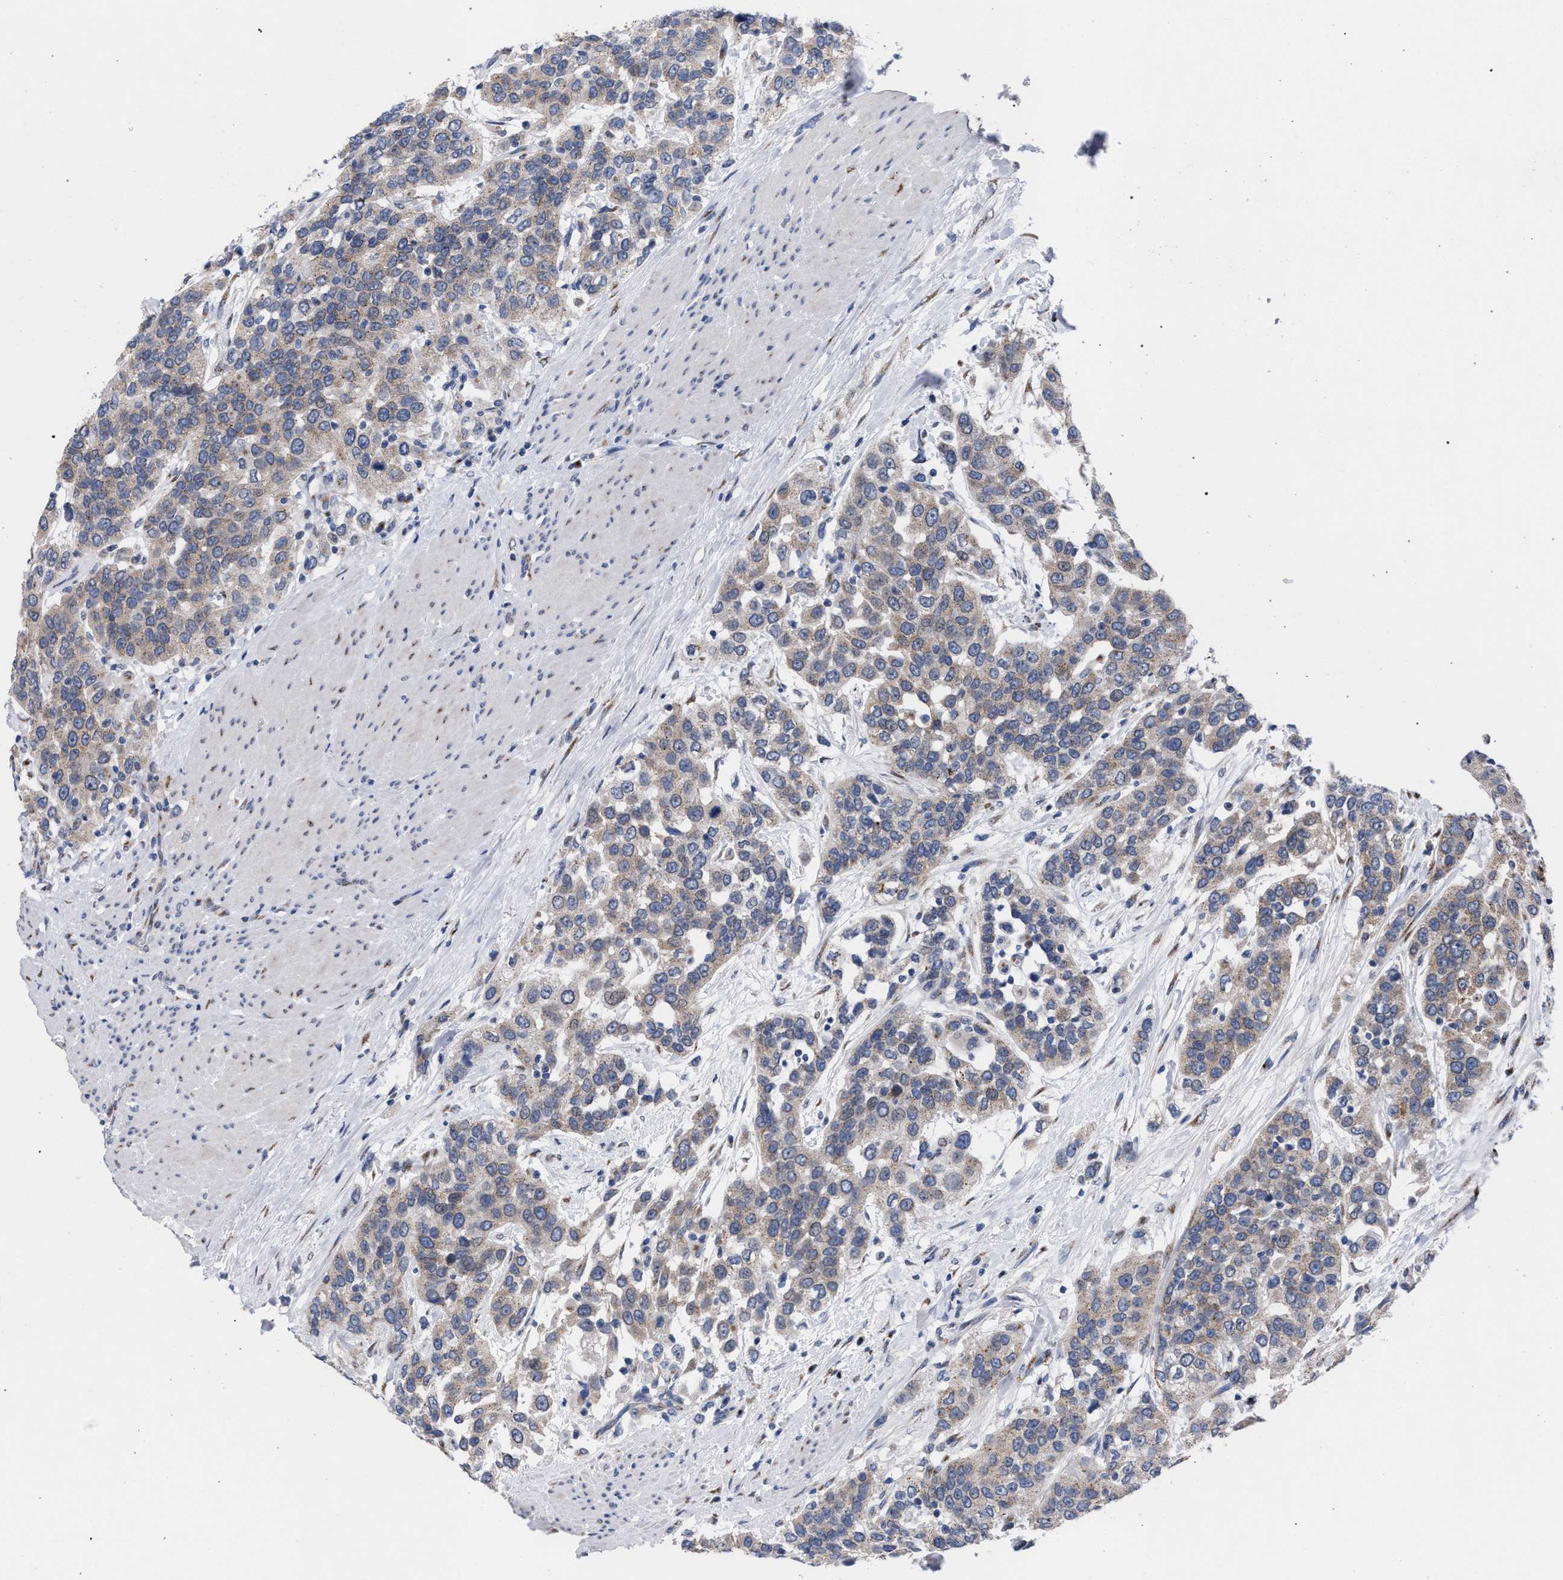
{"staining": {"intensity": "weak", "quantity": "25%-75%", "location": "cytoplasmic/membranous"}, "tissue": "urothelial cancer", "cell_type": "Tumor cells", "image_type": "cancer", "snomed": [{"axis": "morphology", "description": "Urothelial carcinoma, High grade"}, {"axis": "topography", "description": "Urinary bladder"}], "caption": "High-power microscopy captured an immunohistochemistry (IHC) photomicrograph of urothelial cancer, revealing weak cytoplasmic/membranous staining in approximately 25%-75% of tumor cells.", "gene": "GOLGA2", "patient": {"sex": "female", "age": 80}}